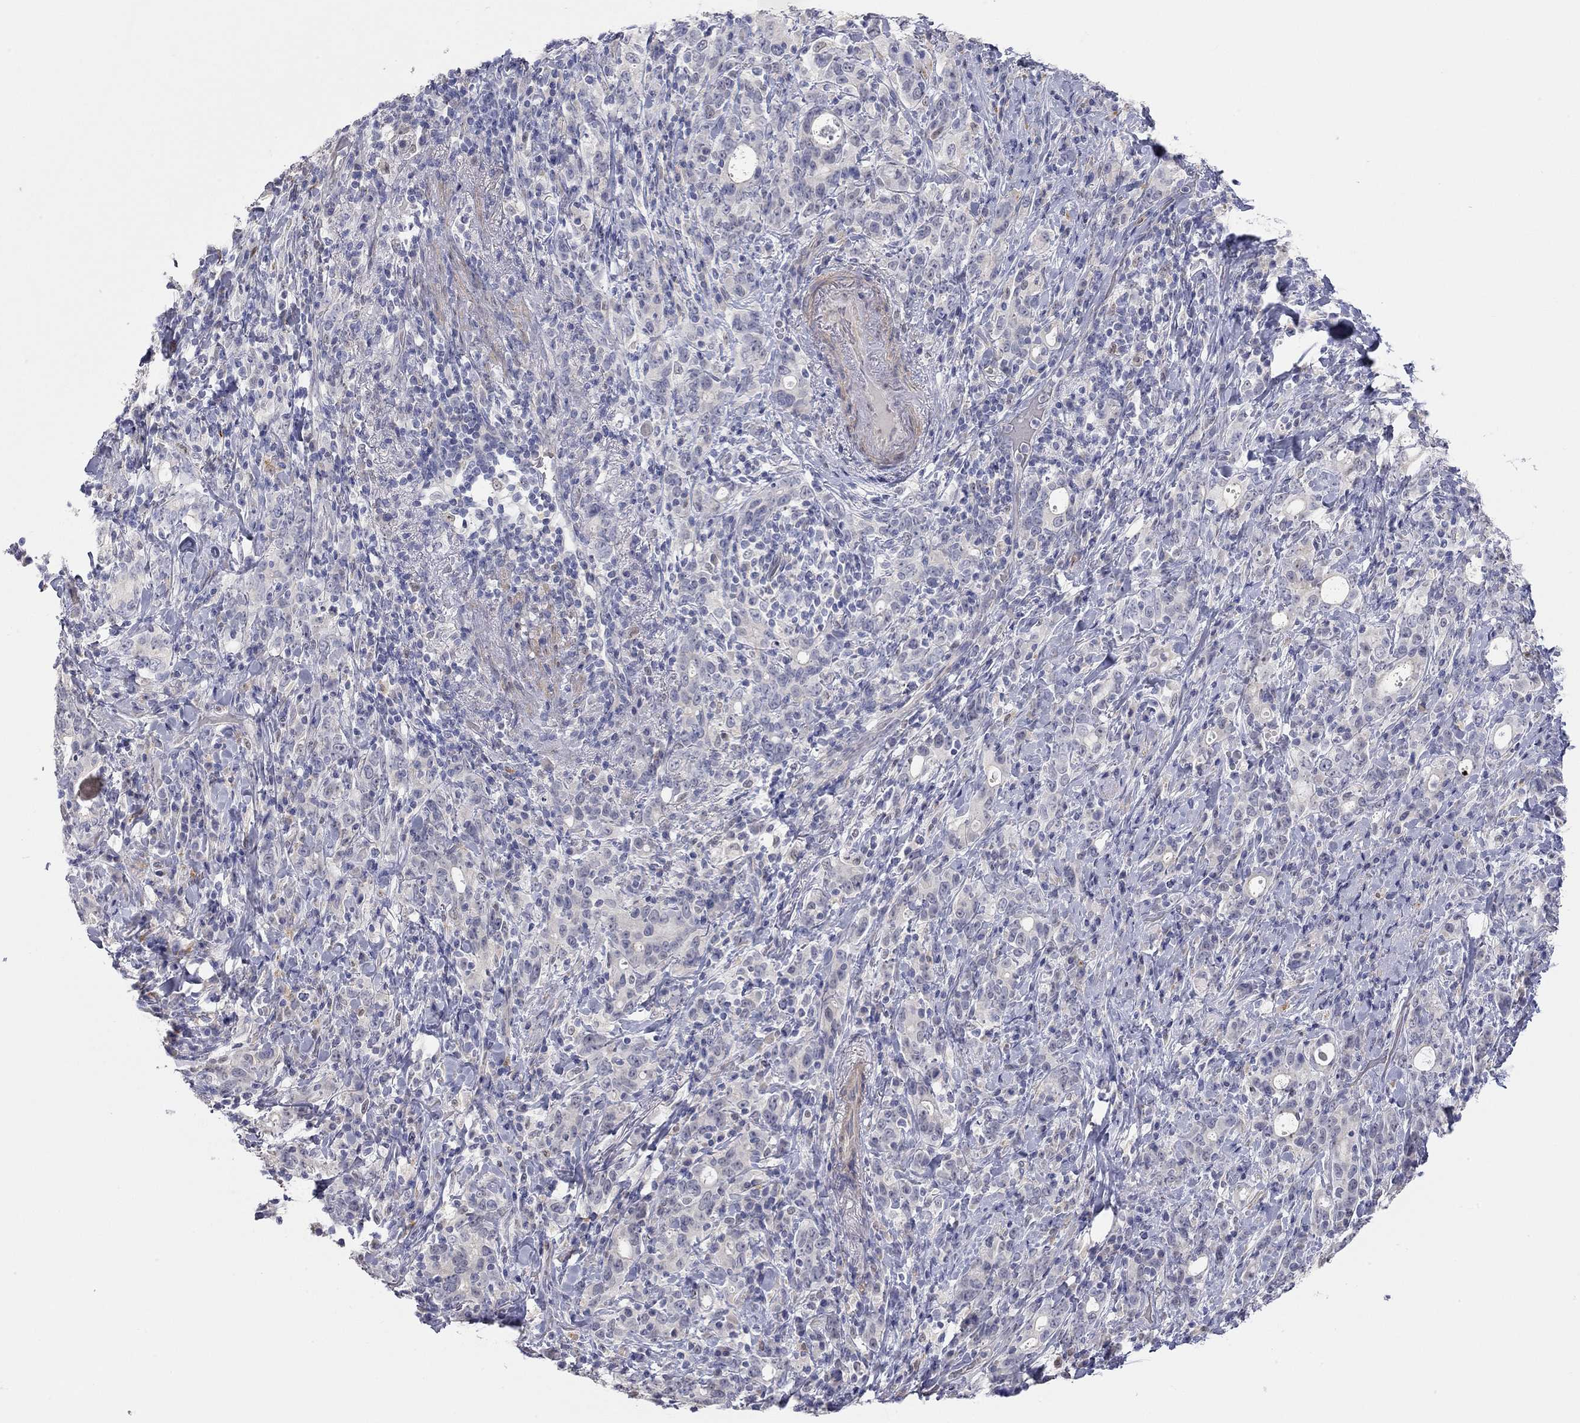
{"staining": {"intensity": "negative", "quantity": "none", "location": "none"}, "tissue": "stomach cancer", "cell_type": "Tumor cells", "image_type": "cancer", "snomed": [{"axis": "morphology", "description": "Adenocarcinoma, NOS"}, {"axis": "topography", "description": "Stomach"}], "caption": "Tumor cells show no significant protein positivity in stomach adenocarcinoma. (Brightfield microscopy of DAB immunohistochemistry at high magnification).", "gene": "PAPSS2", "patient": {"sex": "male", "age": 79}}